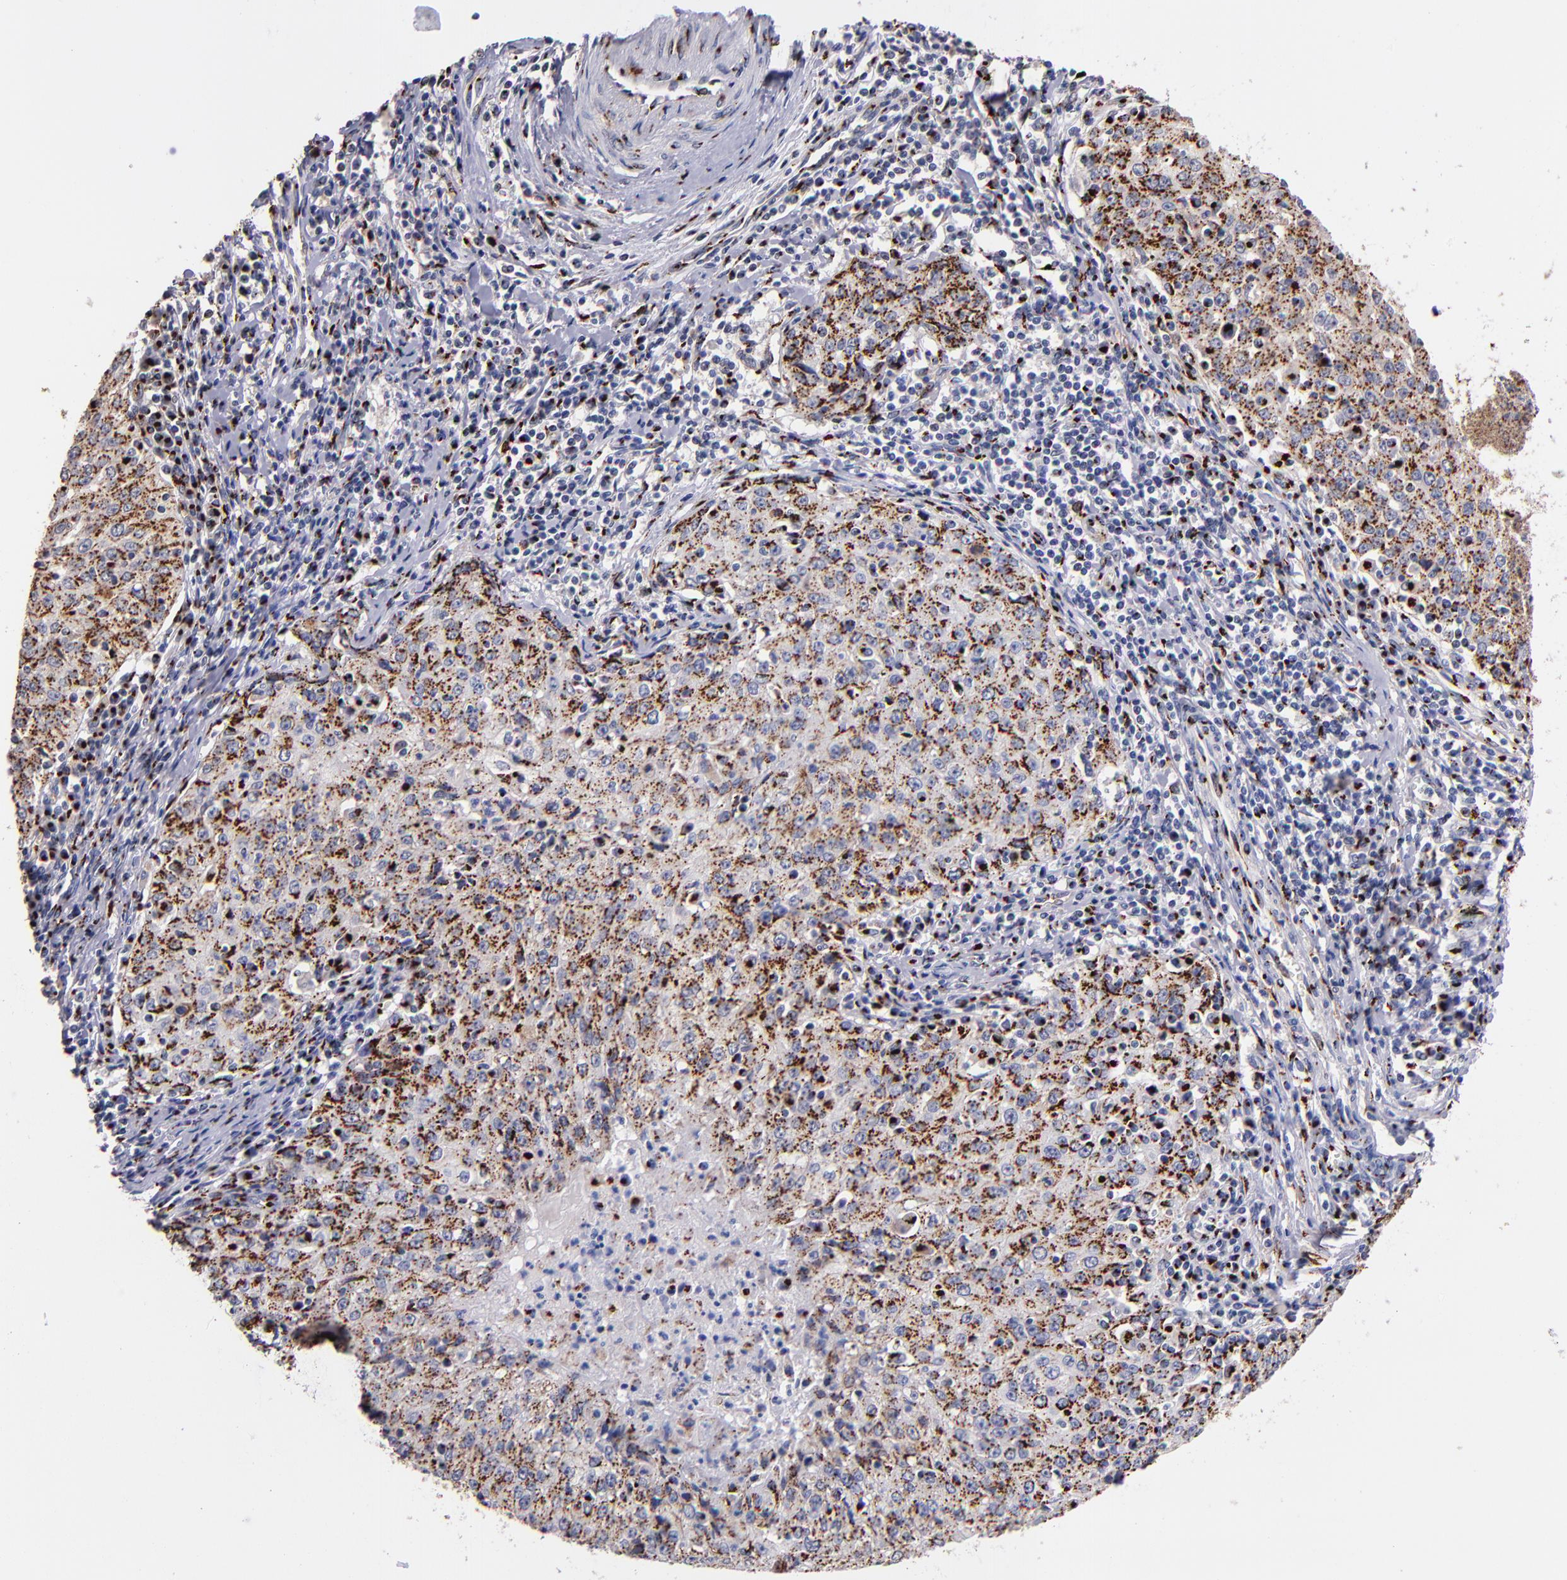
{"staining": {"intensity": "moderate", "quantity": ">75%", "location": "cytoplasmic/membranous"}, "tissue": "cervical cancer", "cell_type": "Tumor cells", "image_type": "cancer", "snomed": [{"axis": "morphology", "description": "Squamous cell carcinoma, NOS"}, {"axis": "topography", "description": "Cervix"}], "caption": "Protein expression analysis of cervical squamous cell carcinoma exhibits moderate cytoplasmic/membranous expression in about >75% of tumor cells. (DAB (3,3'-diaminobenzidine) IHC, brown staining for protein, blue staining for nuclei).", "gene": "GOLIM4", "patient": {"sex": "female", "age": 27}}